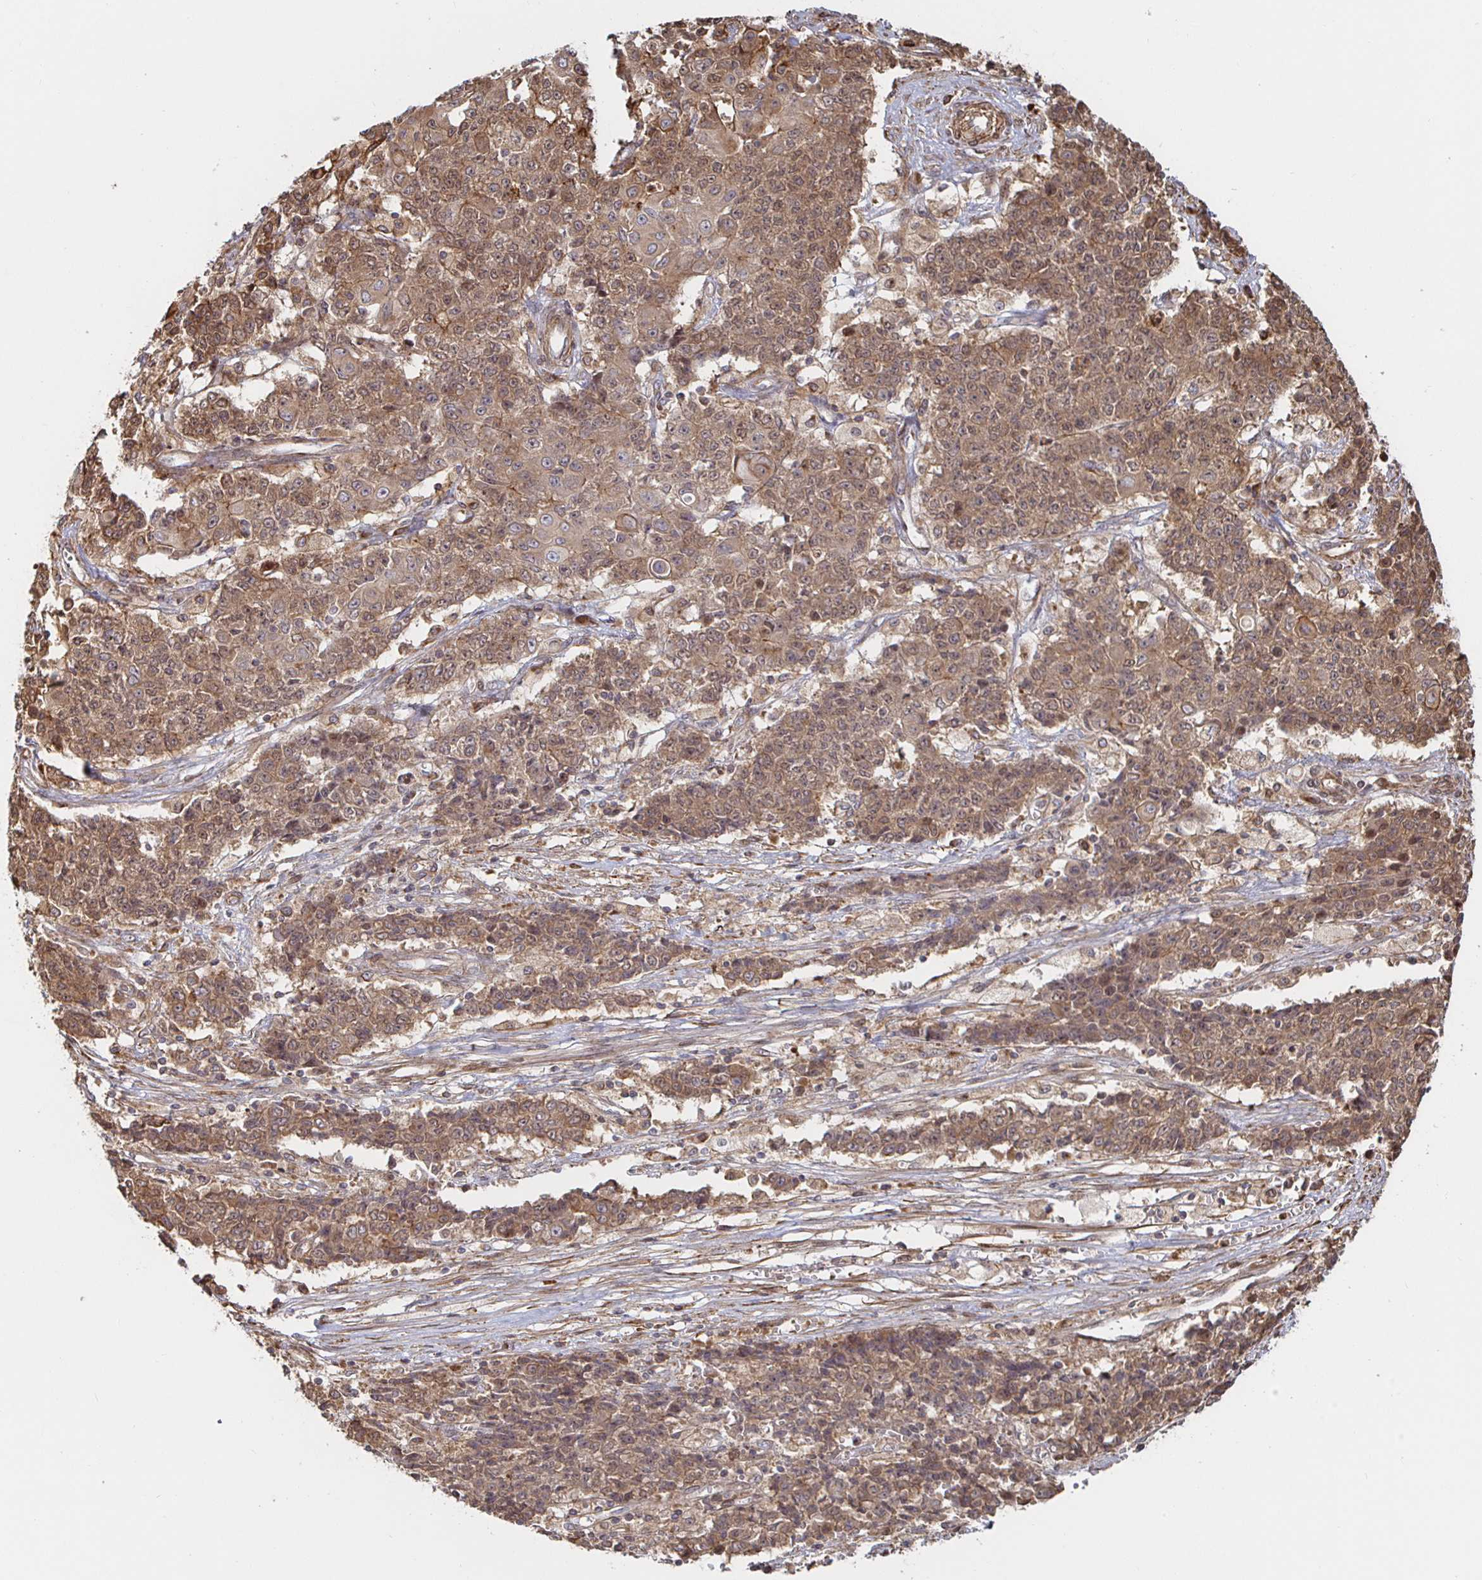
{"staining": {"intensity": "moderate", "quantity": ">75%", "location": "cytoplasmic/membranous,nuclear"}, "tissue": "ovarian cancer", "cell_type": "Tumor cells", "image_type": "cancer", "snomed": [{"axis": "morphology", "description": "Carcinoma, endometroid"}, {"axis": "topography", "description": "Ovary"}], "caption": "Immunohistochemical staining of endometroid carcinoma (ovarian) shows medium levels of moderate cytoplasmic/membranous and nuclear protein expression in approximately >75% of tumor cells.", "gene": "STRAP", "patient": {"sex": "female", "age": 42}}